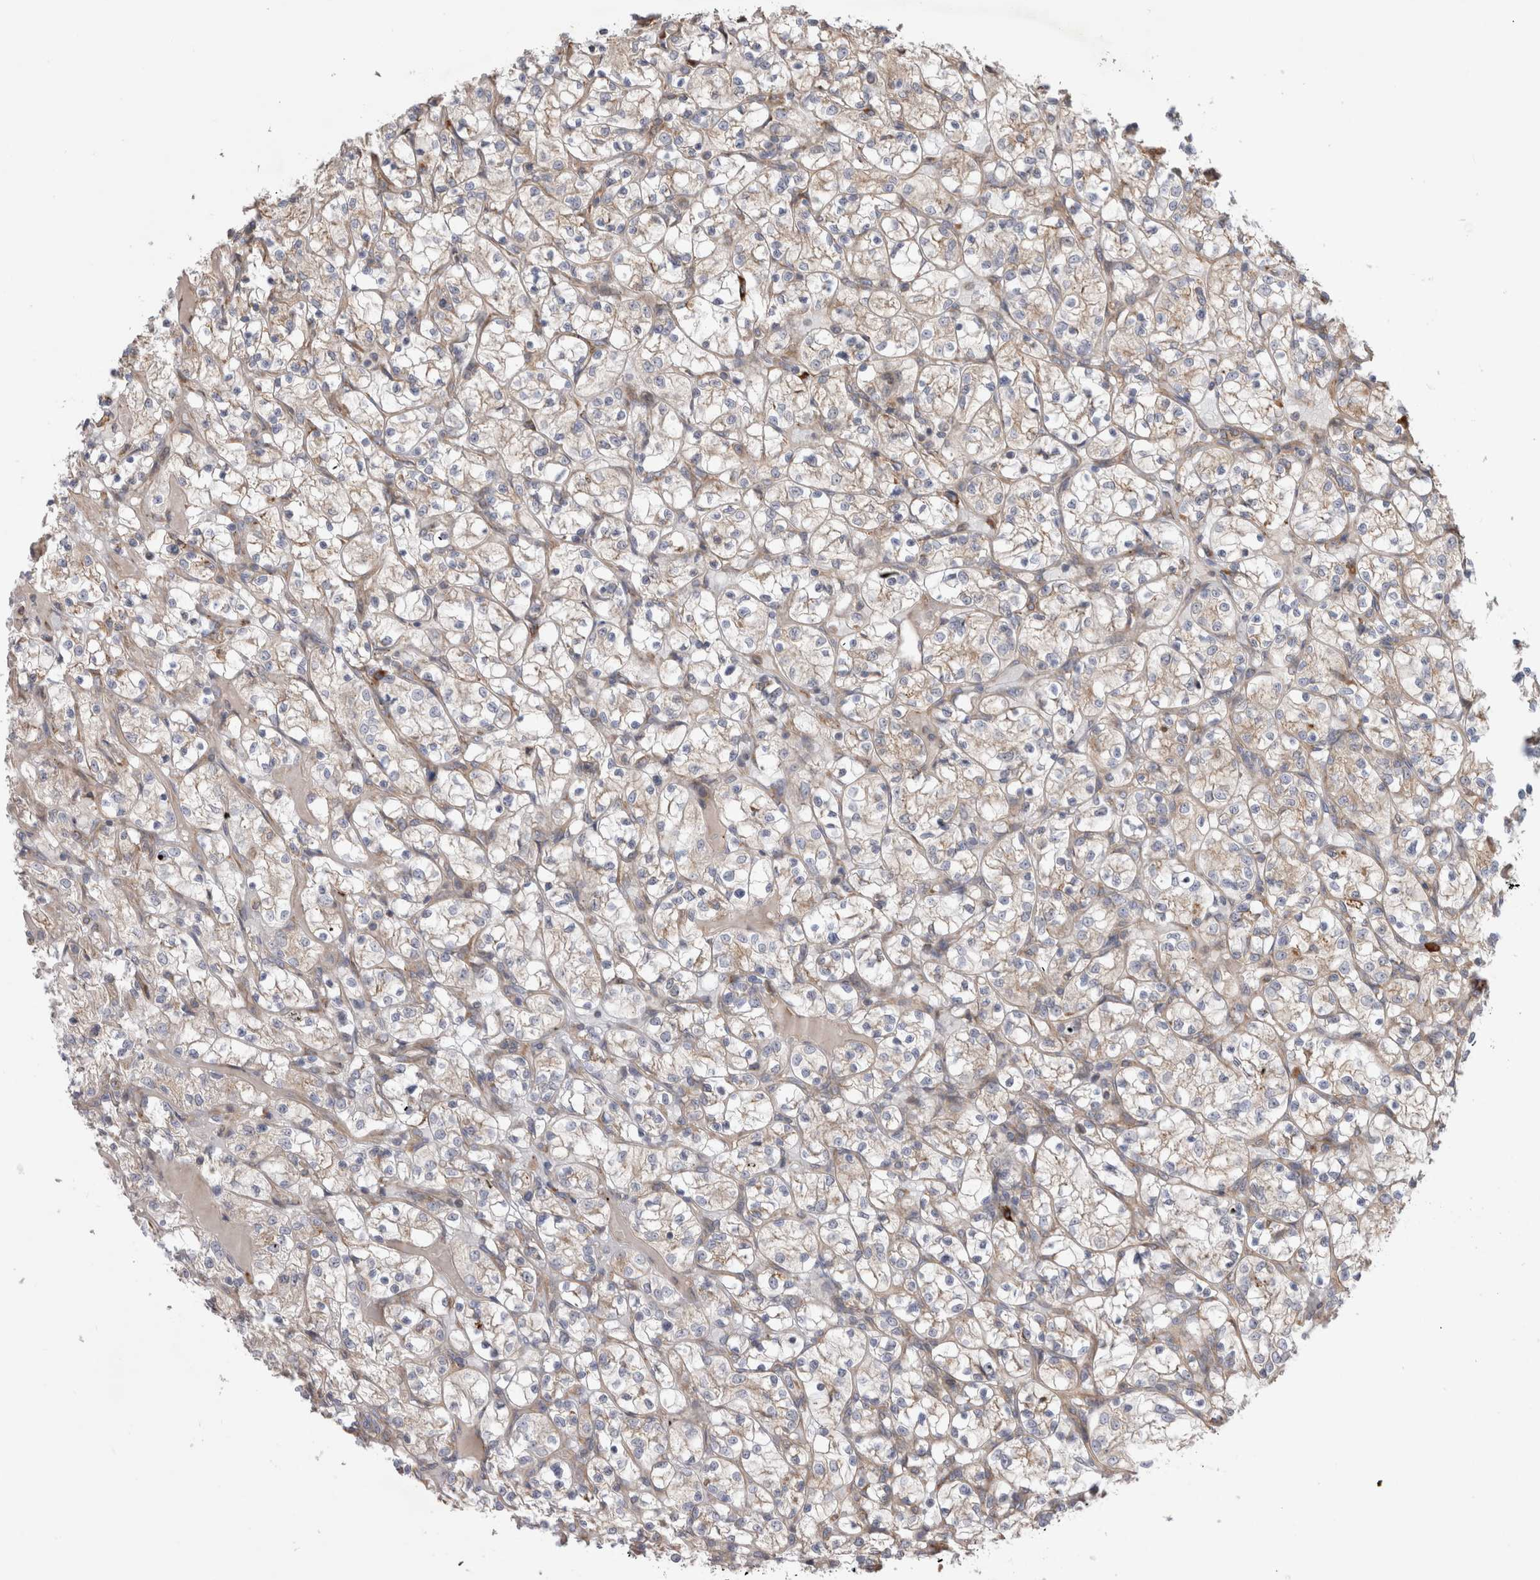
{"staining": {"intensity": "weak", "quantity": "<25%", "location": "cytoplasmic/membranous"}, "tissue": "renal cancer", "cell_type": "Tumor cells", "image_type": "cancer", "snomed": [{"axis": "morphology", "description": "Adenocarcinoma, NOS"}, {"axis": "topography", "description": "Kidney"}], "caption": "There is no significant expression in tumor cells of adenocarcinoma (renal).", "gene": "PDCD10", "patient": {"sex": "female", "age": 69}}